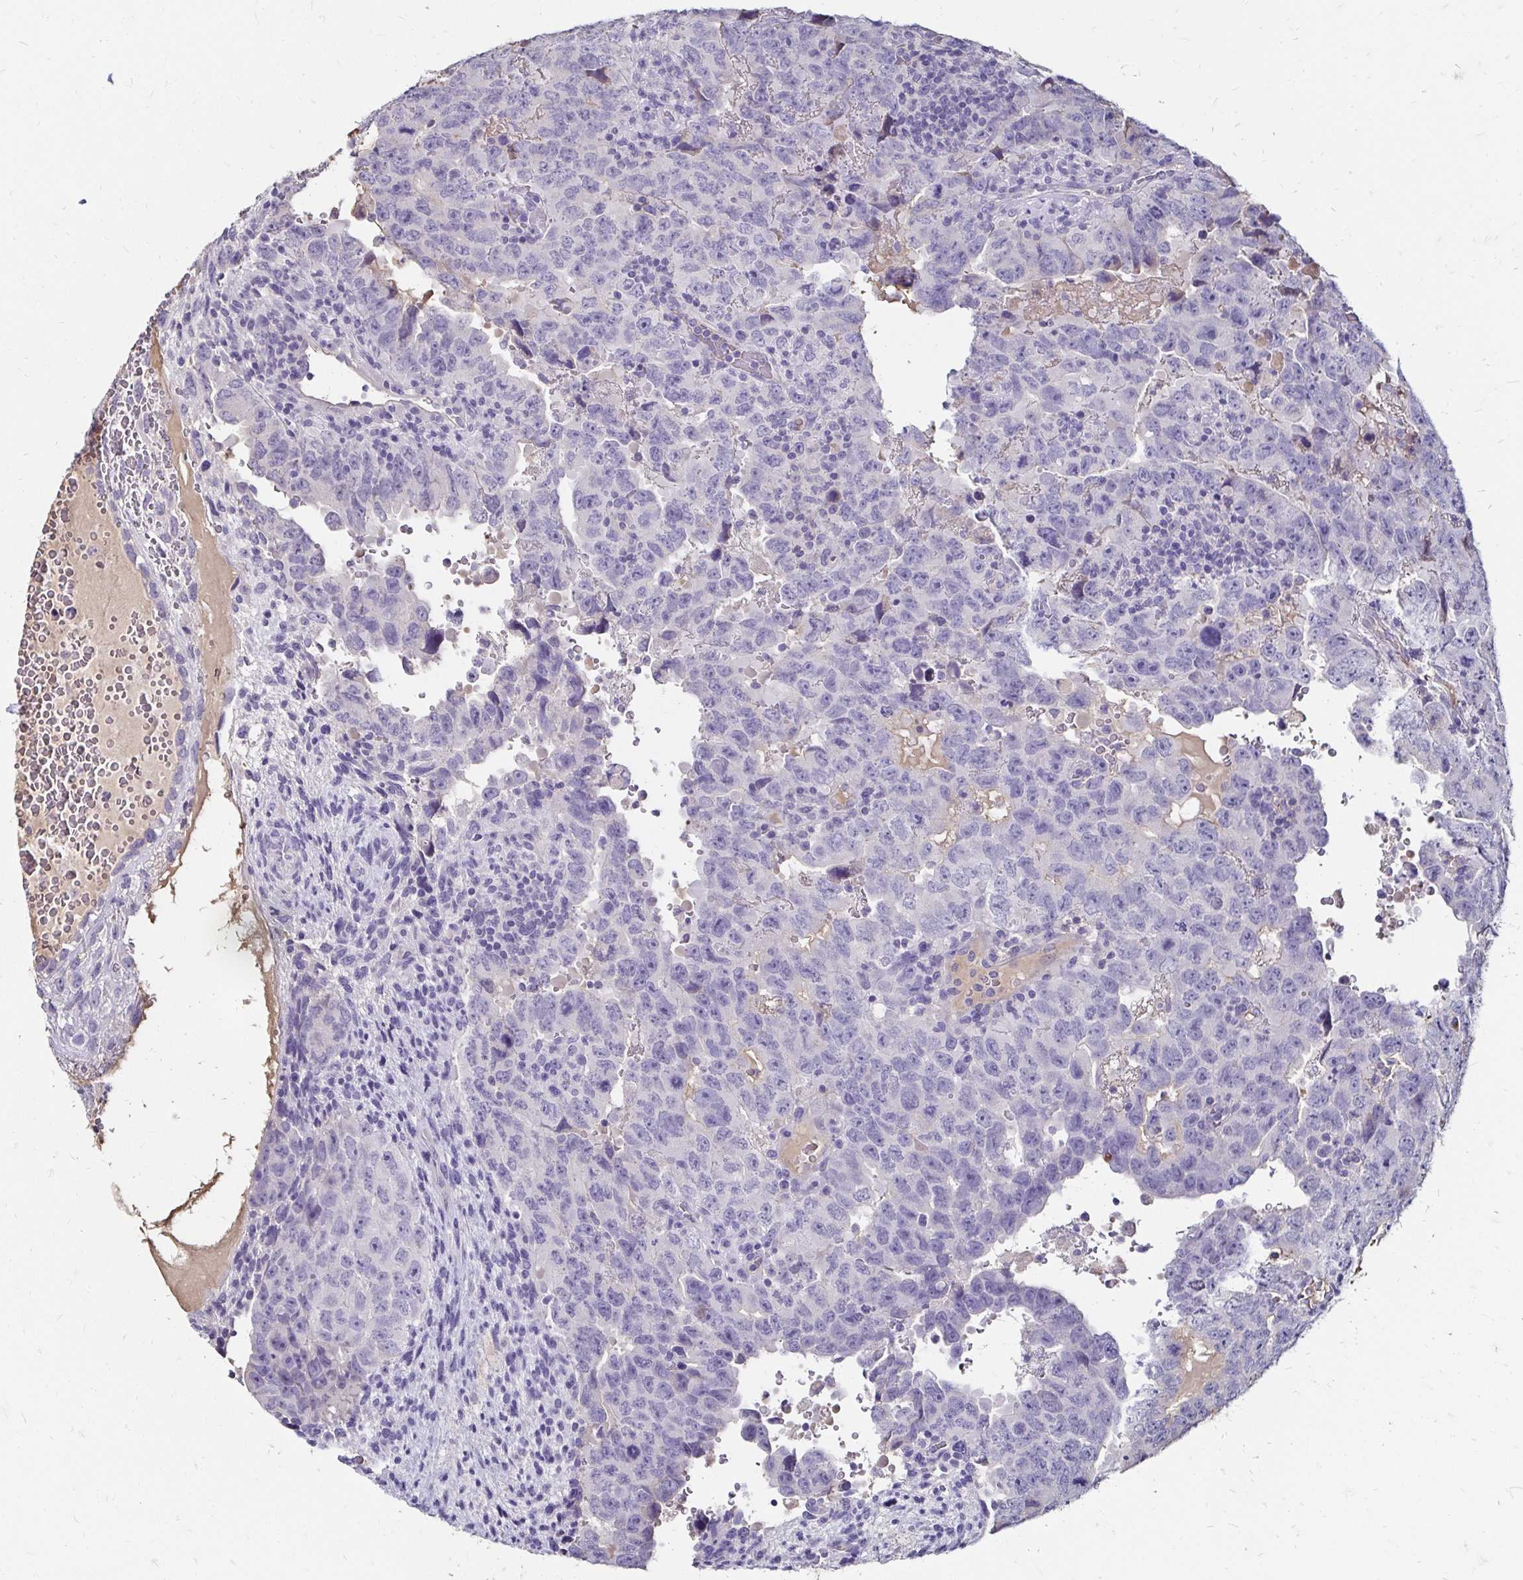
{"staining": {"intensity": "negative", "quantity": "none", "location": "none"}, "tissue": "testis cancer", "cell_type": "Tumor cells", "image_type": "cancer", "snomed": [{"axis": "morphology", "description": "Carcinoma, Embryonal, NOS"}, {"axis": "topography", "description": "Testis"}], "caption": "IHC histopathology image of human testis cancer (embryonal carcinoma) stained for a protein (brown), which reveals no positivity in tumor cells.", "gene": "SCG3", "patient": {"sex": "male", "age": 24}}